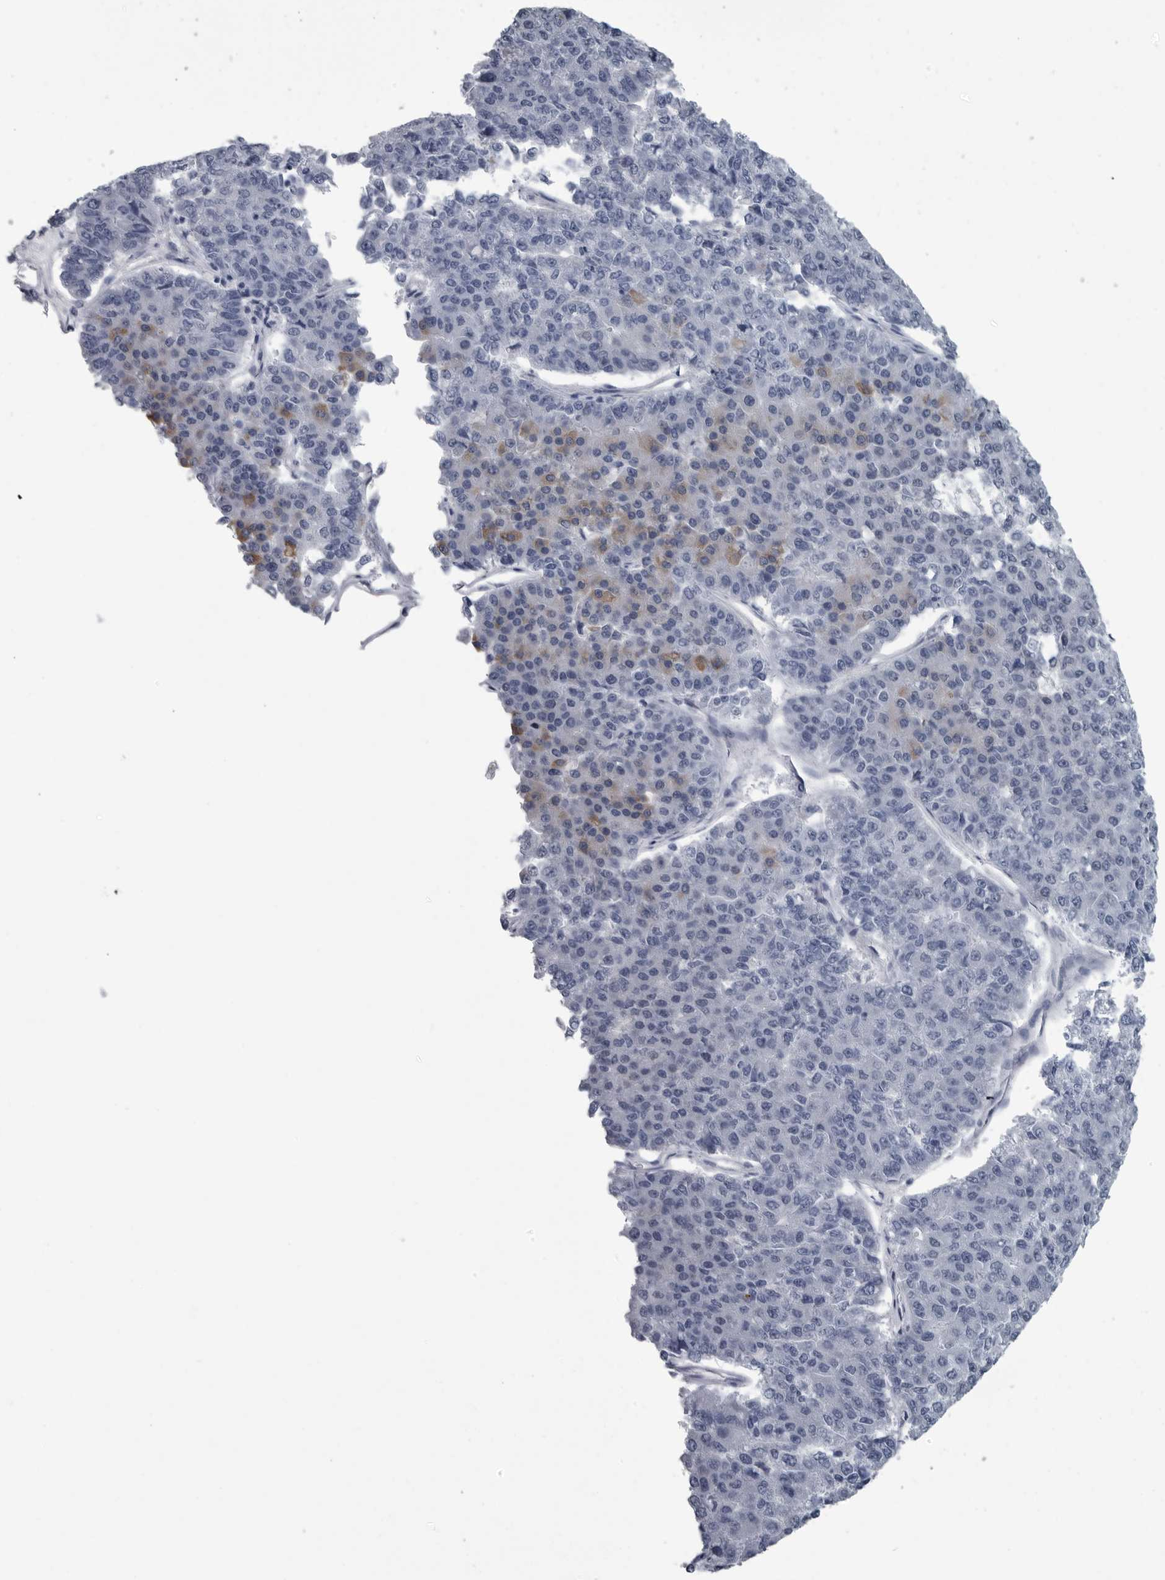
{"staining": {"intensity": "moderate", "quantity": "<25%", "location": "cytoplasmic/membranous"}, "tissue": "pancreatic cancer", "cell_type": "Tumor cells", "image_type": "cancer", "snomed": [{"axis": "morphology", "description": "Adenocarcinoma, NOS"}, {"axis": "topography", "description": "Pancreas"}], "caption": "High-magnification brightfield microscopy of pancreatic cancer (adenocarcinoma) stained with DAB (brown) and counterstained with hematoxylin (blue). tumor cells exhibit moderate cytoplasmic/membranous staining is seen in about<25% of cells. (DAB (3,3'-diaminobenzidine) = brown stain, brightfield microscopy at high magnification).", "gene": "MYOC", "patient": {"sex": "male", "age": 50}}